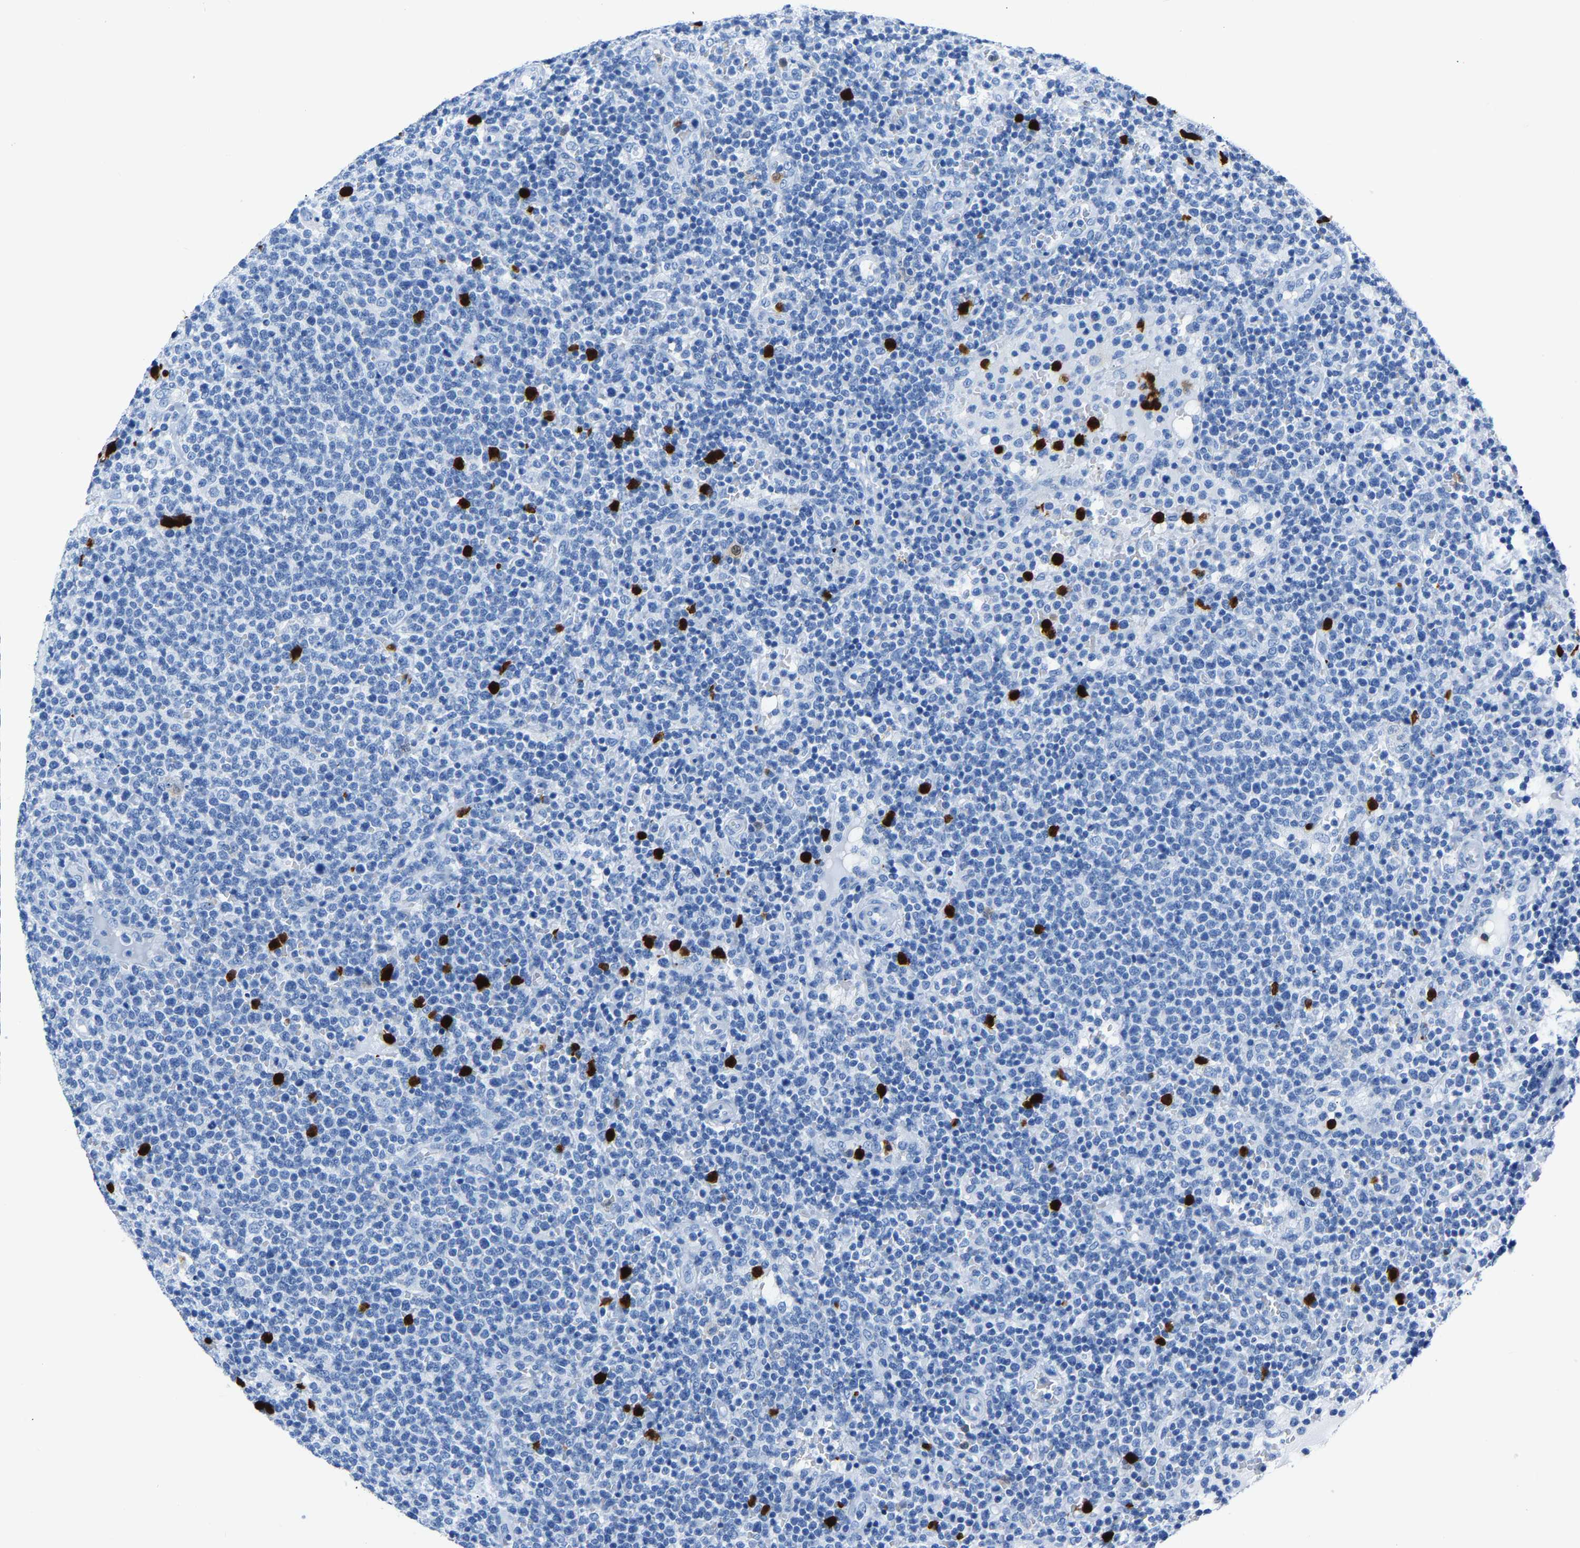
{"staining": {"intensity": "negative", "quantity": "none", "location": "none"}, "tissue": "lymphoma", "cell_type": "Tumor cells", "image_type": "cancer", "snomed": [{"axis": "morphology", "description": "Malignant lymphoma, non-Hodgkin's type, High grade"}, {"axis": "topography", "description": "Lymph node"}], "caption": "A high-resolution micrograph shows IHC staining of lymphoma, which demonstrates no significant expression in tumor cells.", "gene": "S100P", "patient": {"sex": "male", "age": 61}}